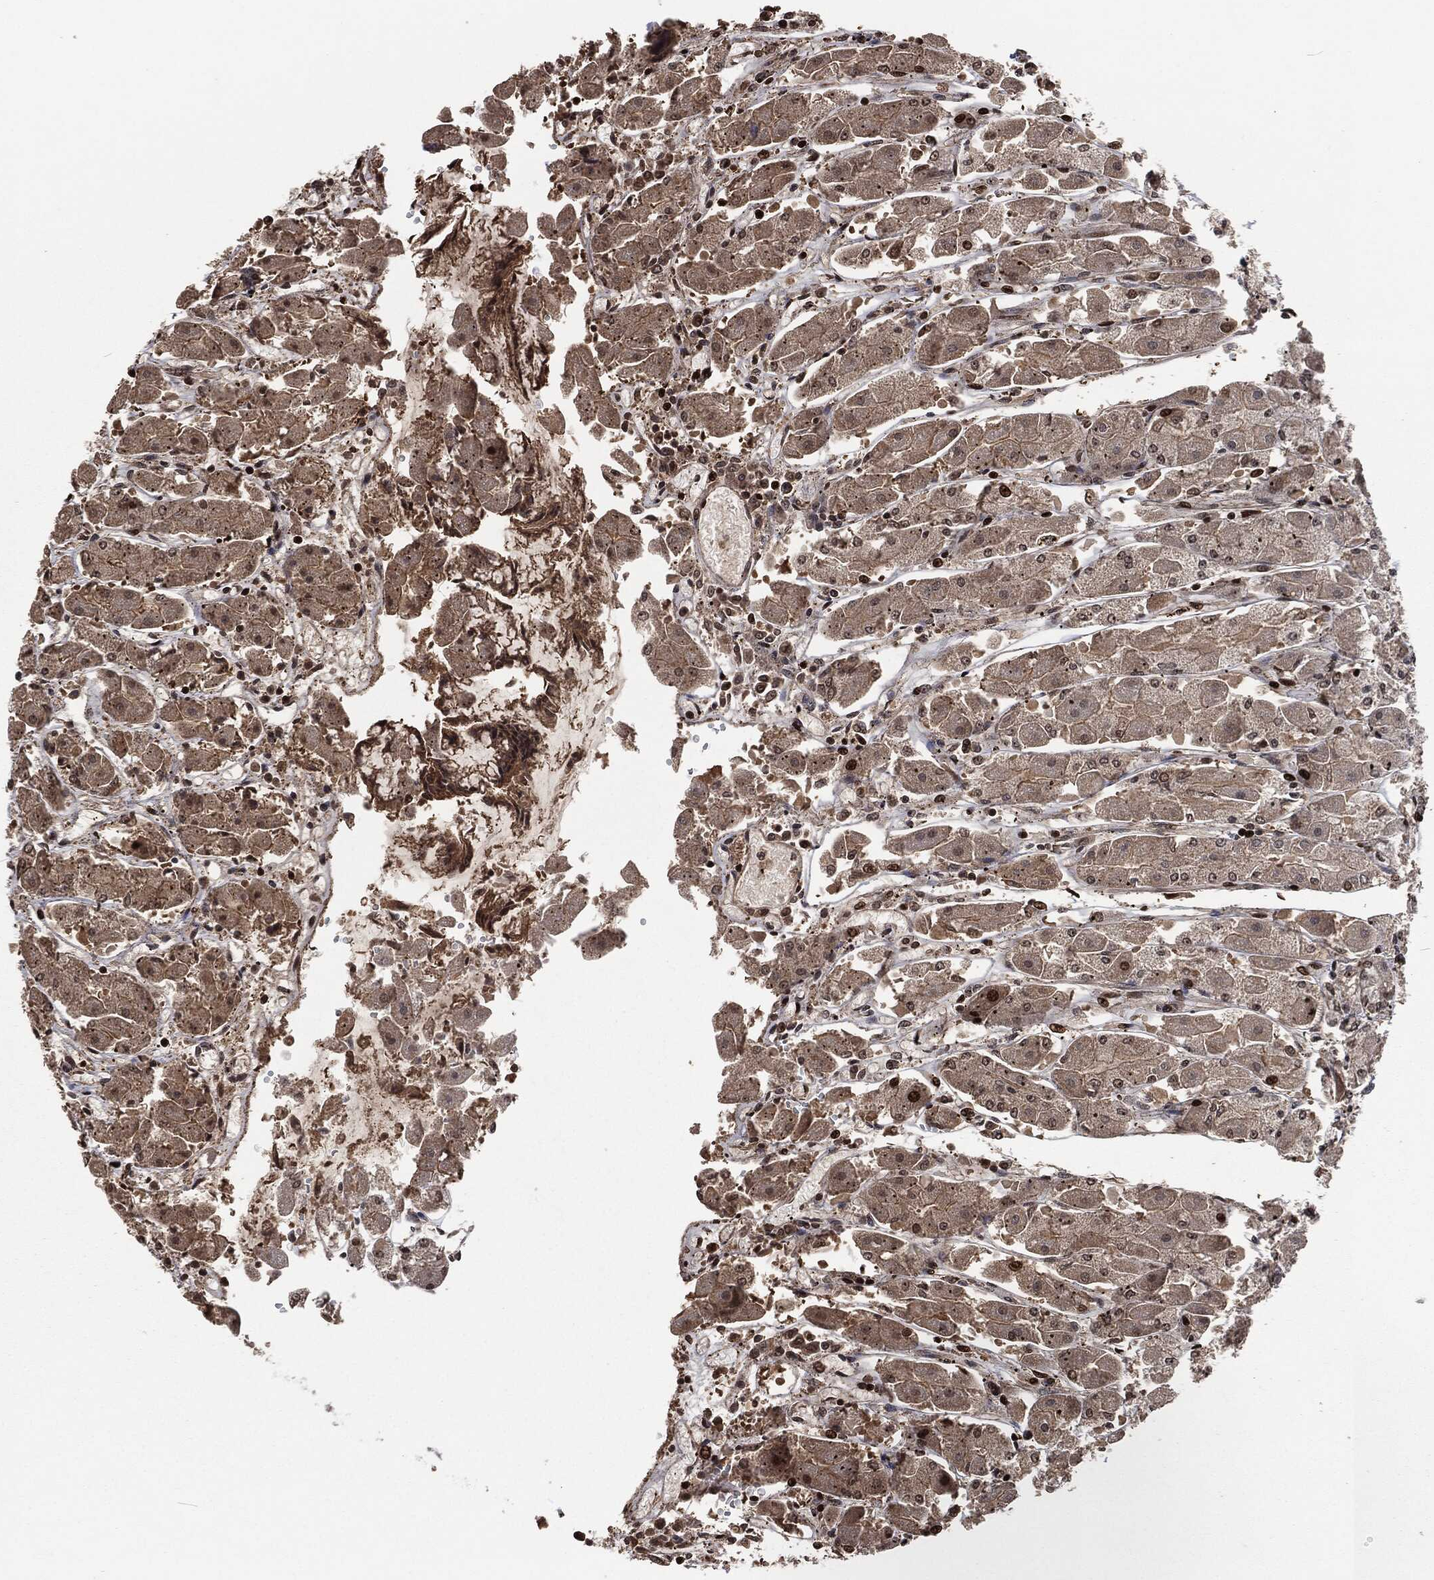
{"staining": {"intensity": "strong", "quantity": "<25%", "location": "nuclear"}, "tissue": "stomach", "cell_type": "Glandular cells", "image_type": "normal", "snomed": [{"axis": "morphology", "description": "Normal tissue, NOS"}, {"axis": "topography", "description": "Stomach"}], "caption": "This image exhibits immunohistochemistry (IHC) staining of benign stomach, with medium strong nuclear expression in about <25% of glandular cells.", "gene": "SNAI1", "patient": {"sex": "male", "age": 70}}